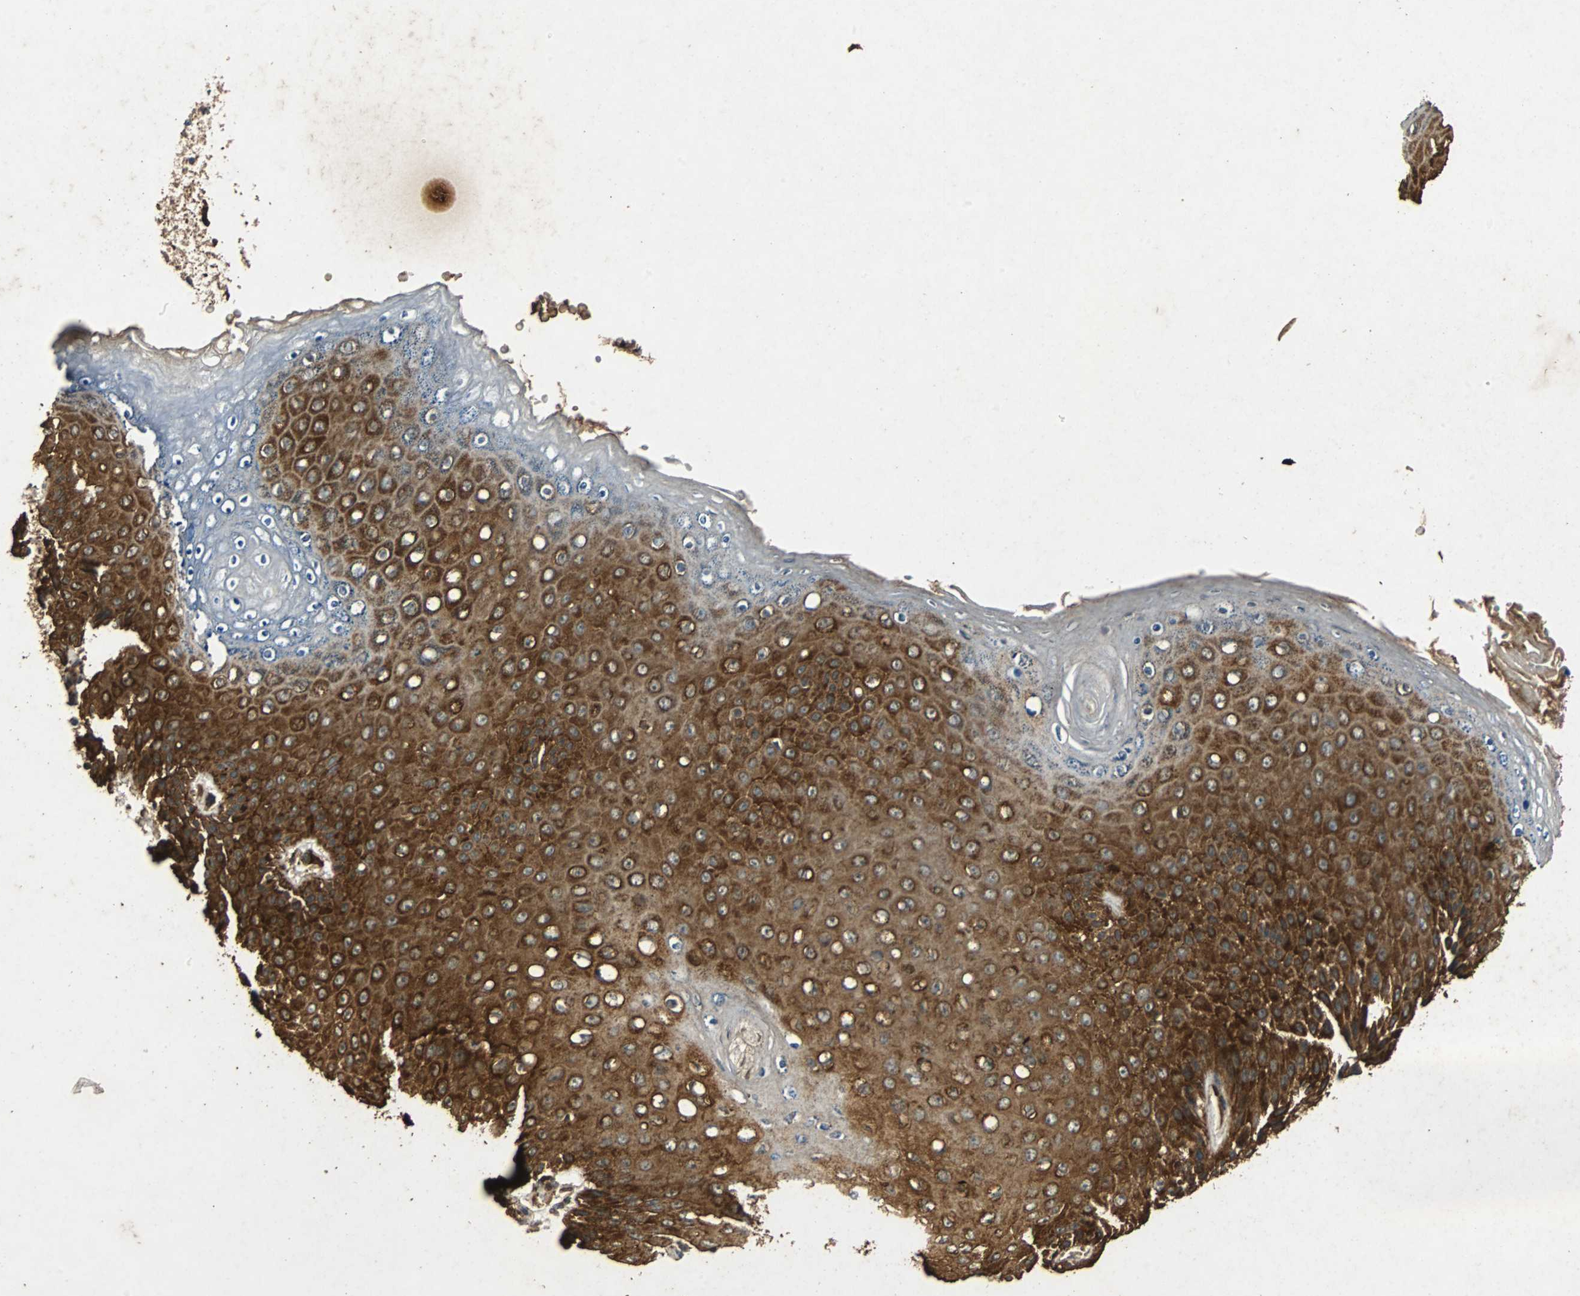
{"staining": {"intensity": "strong", "quantity": ">75%", "location": "cytoplasmic/membranous"}, "tissue": "skin", "cell_type": "Epidermal cells", "image_type": "normal", "snomed": [{"axis": "morphology", "description": "Normal tissue, NOS"}, {"axis": "topography", "description": "Anal"}], "caption": "There is high levels of strong cytoplasmic/membranous positivity in epidermal cells of benign skin, as demonstrated by immunohistochemical staining (brown color).", "gene": "NAA10", "patient": {"sex": "female", "age": 46}}